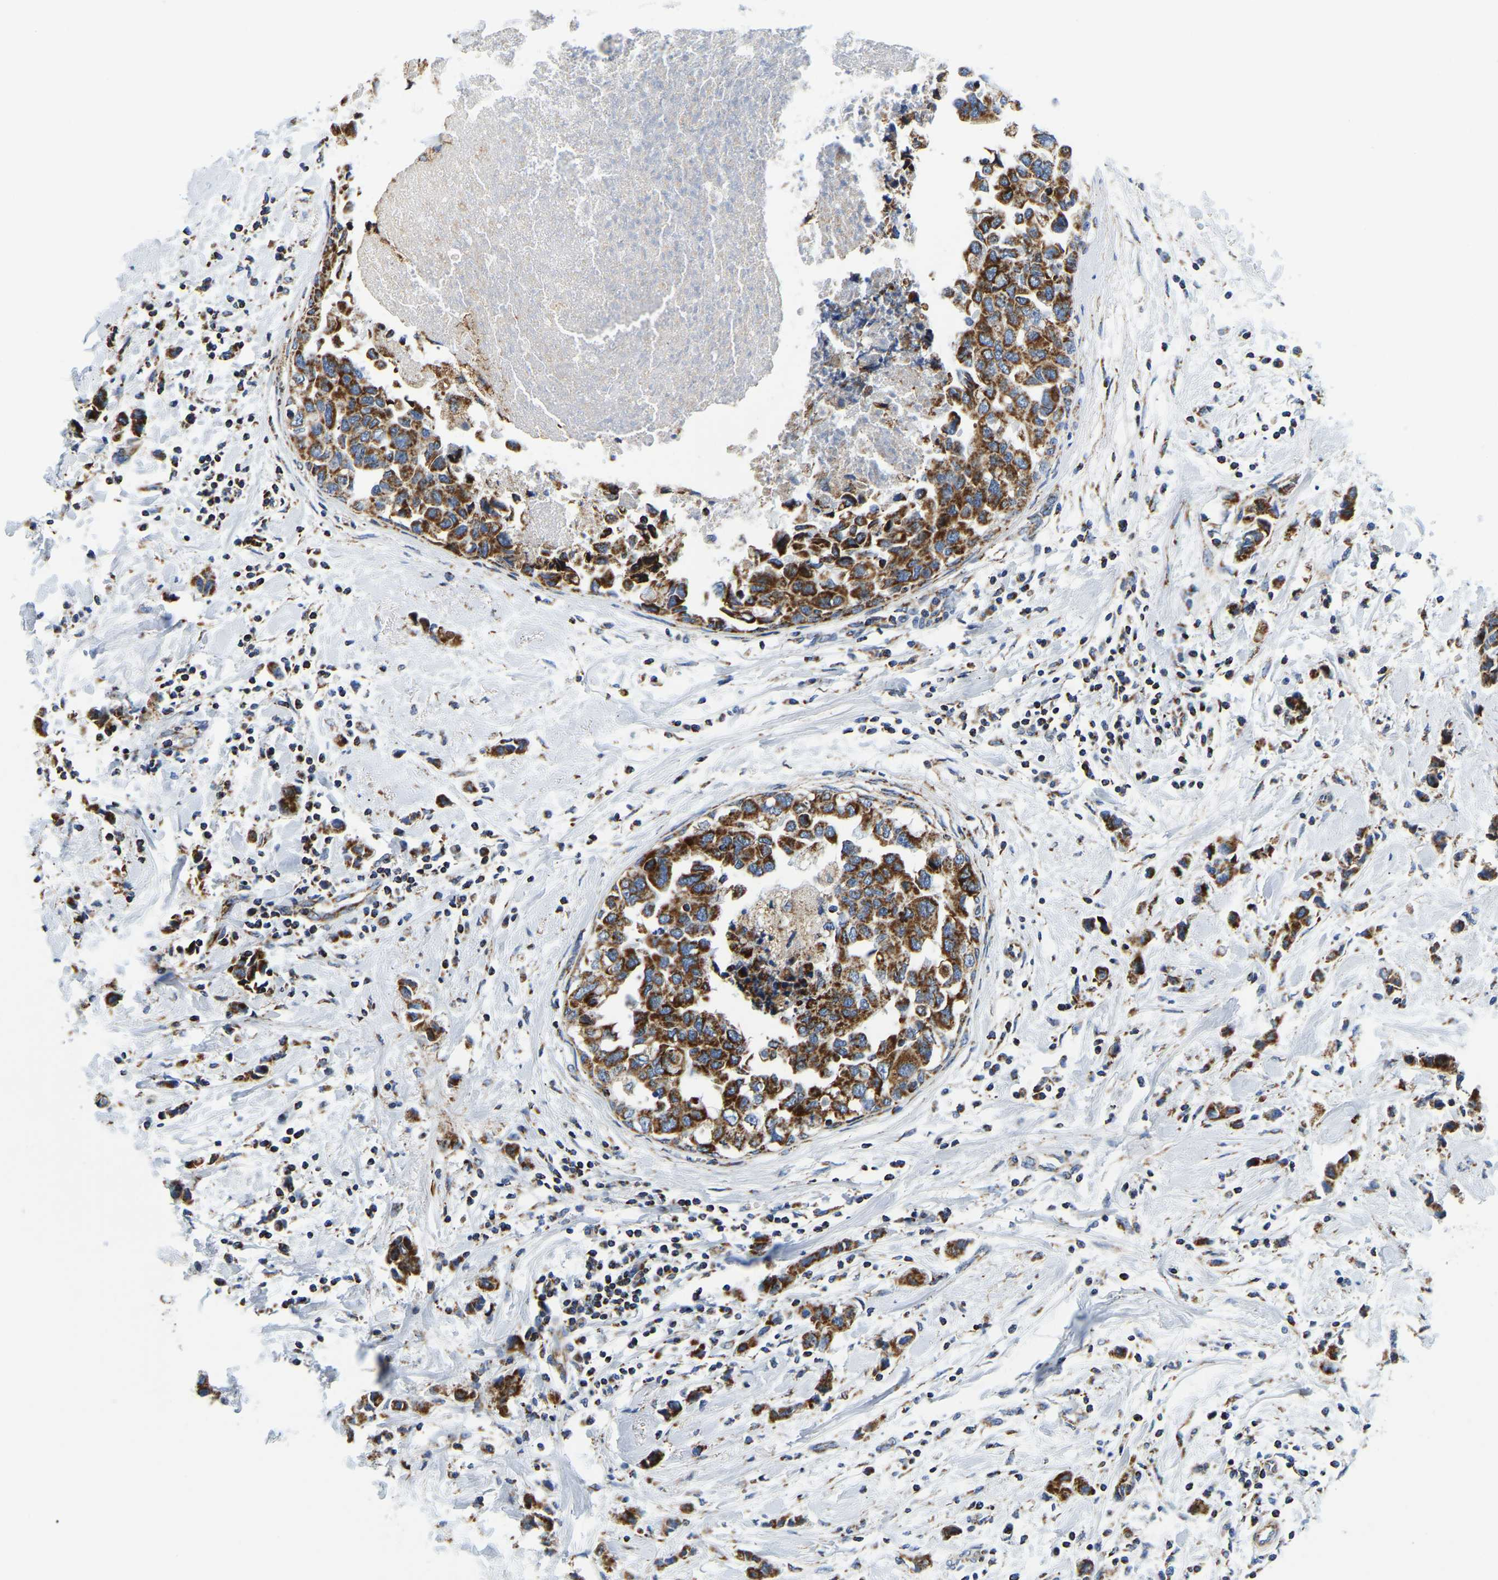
{"staining": {"intensity": "strong", "quantity": ">75%", "location": "cytoplasmic/membranous"}, "tissue": "breast cancer", "cell_type": "Tumor cells", "image_type": "cancer", "snomed": [{"axis": "morphology", "description": "Normal tissue, NOS"}, {"axis": "morphology", "description": "Duct carcinoma"}, {"axis": "topography", "description": "Breast"}], "caption": "DAB (3,3'-diaminobenzidine) immunohistochemical staining of invasive ductal carcinoma (breast) displays strong cytoplasmic/membranous protein staining in approximately >75% of tumor cells.", "gene": "SFXN1", "patient": {"sex": "female", "age": 50}}